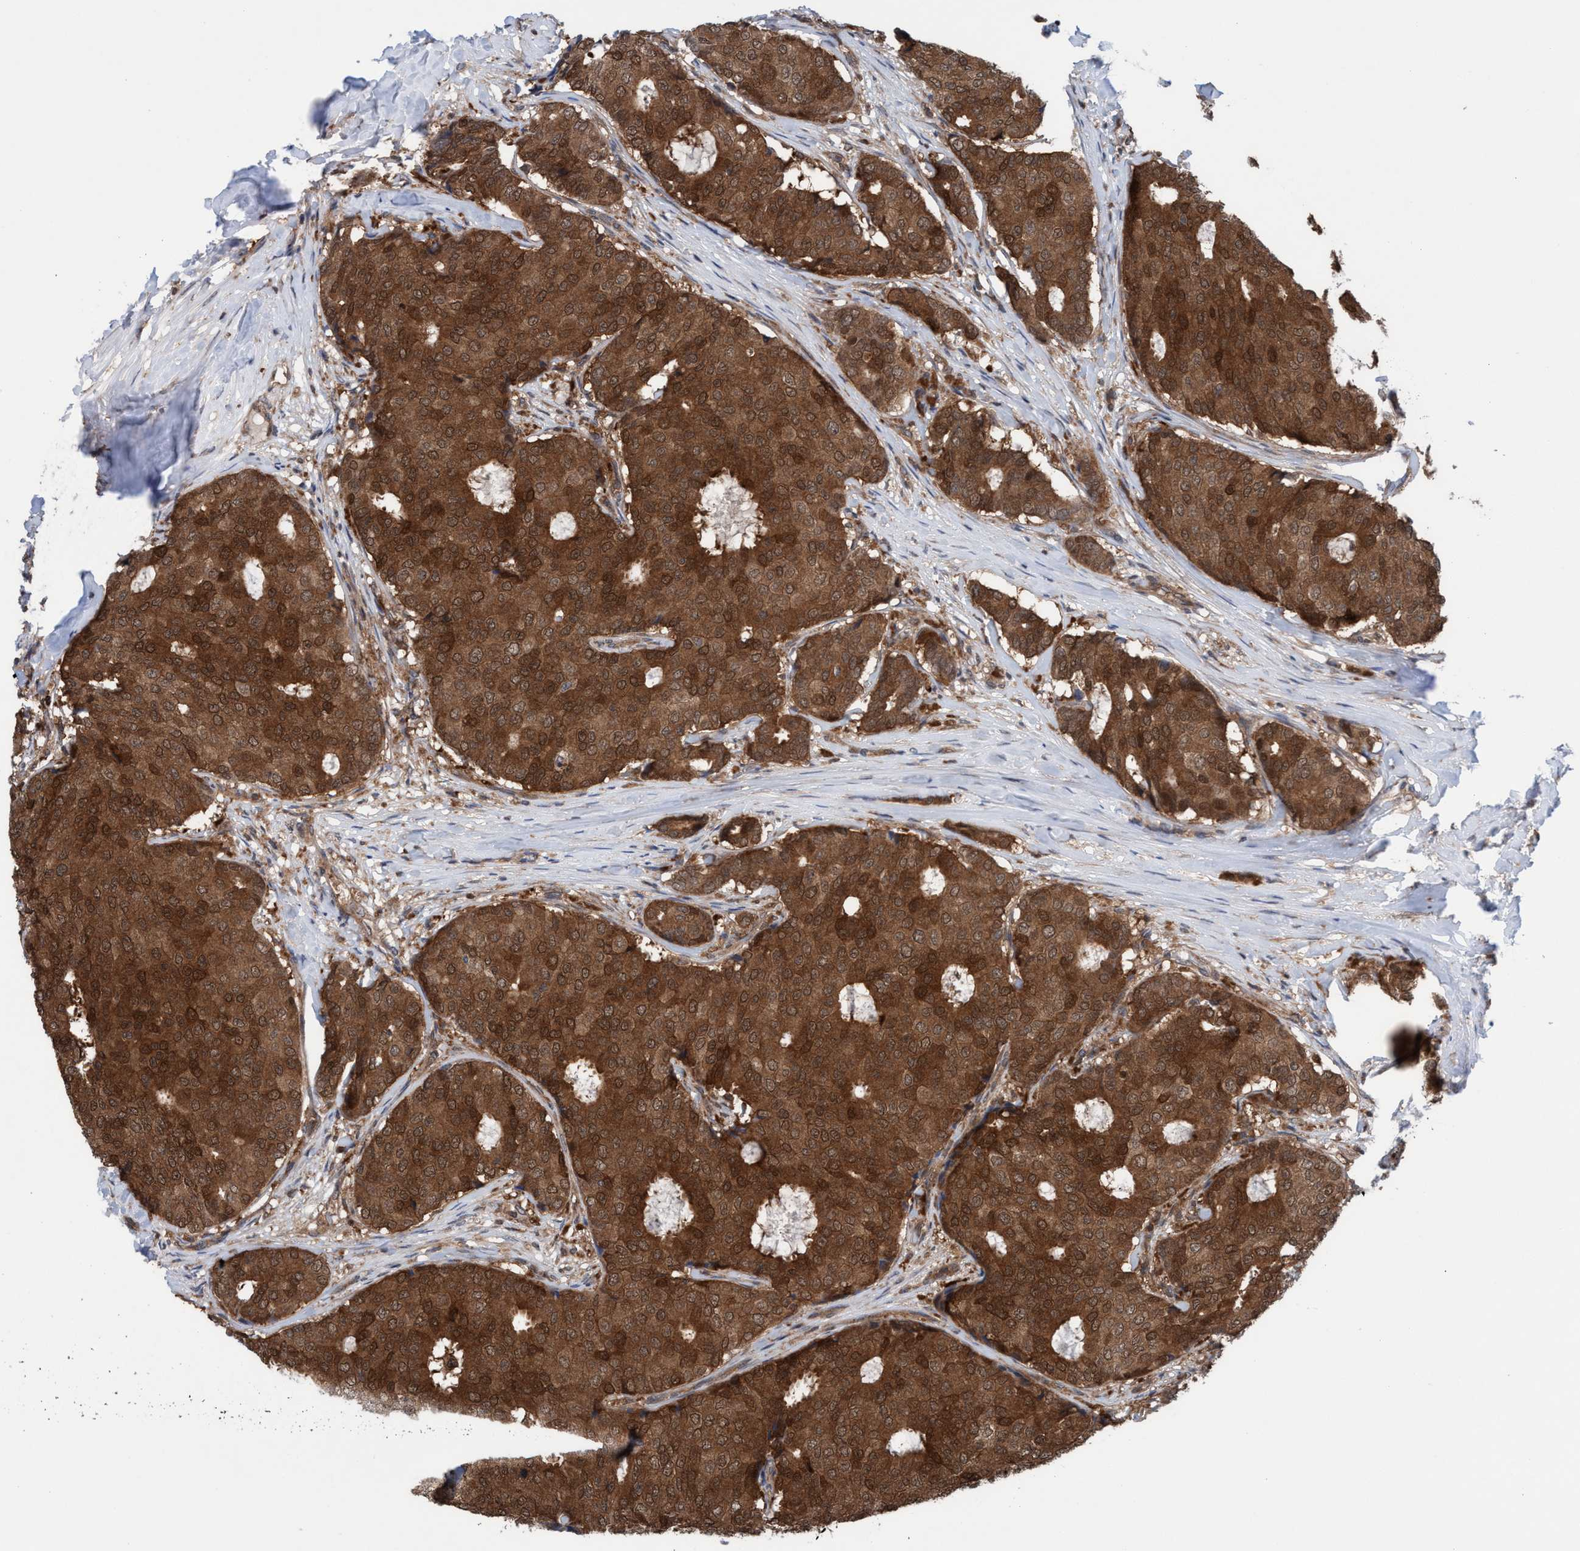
{"staining": {"intensity": "strong", "quantity": ">75%", "location": "cytoplasmic/membranous,nuclear"}, "tissue": "breast cancer", "cell_type": "Tumor cells", "image_type": "cancer", "snomed": [{"axis": "morphology", "description": "Duct carcinoma"}, {"axis": "topography", "description": "Breast"}], "caption": "Immunohistochemistry (IHC) (DAB) staining of human breast invasive ductal carcinoma demonstrates strong cytoplasmic/membranous and nuclear protein positivity in approximately >75% of tumor cells.", "gene": "GLOD4", "patient": {"sex": "female", "age": 75}}